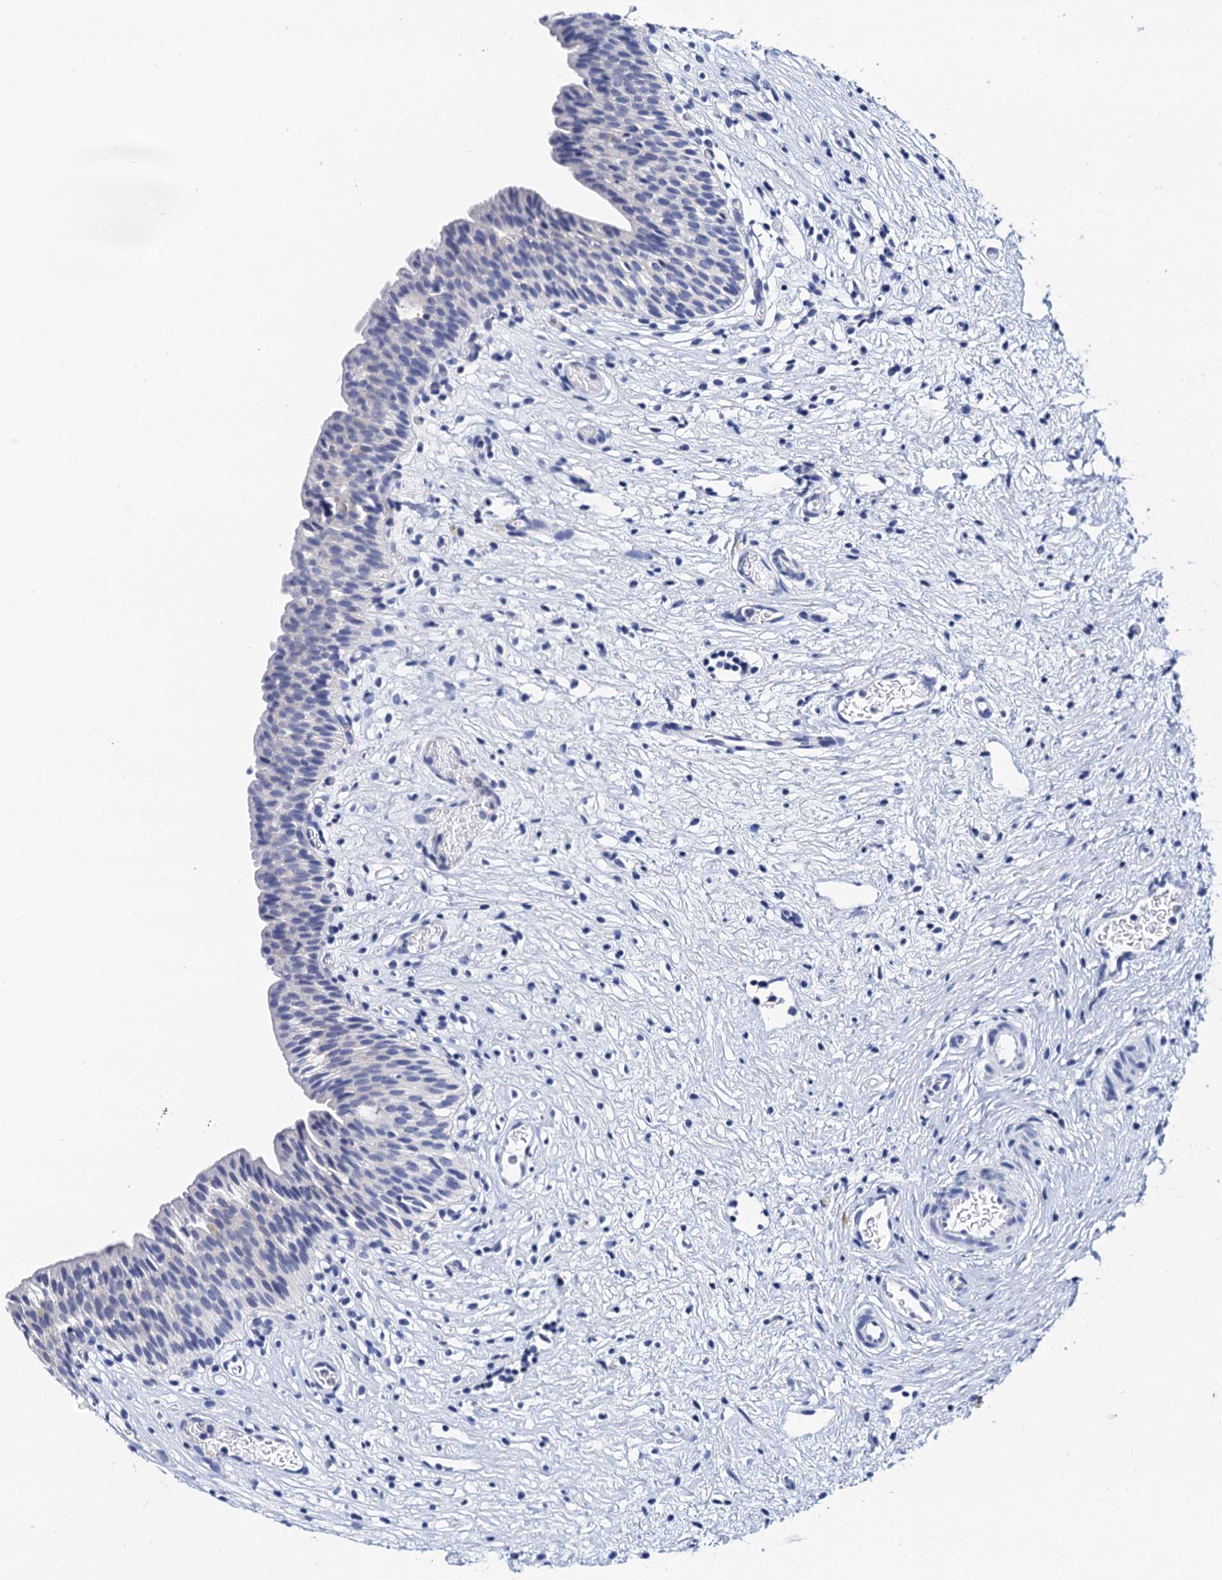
{"staining": {"intensity": "negative", "quantity": "none", "location": "none"}, "tissue": "urinary bladder", "cell_type": "Urothelial cells", "image_type": "normal", "snomed": [{"axis": "morphology", "description": "Transitional cell carcinoma in-situ"}, {"axis": "topography", "description": "Urinary bladder"}], "caption": "This is an IHC micrograph of unremarkable human urinary bladder. There is no expression in urothelial cells.", "gene": "LYPD3", "patient": {"sex": "male", "age": 74}}